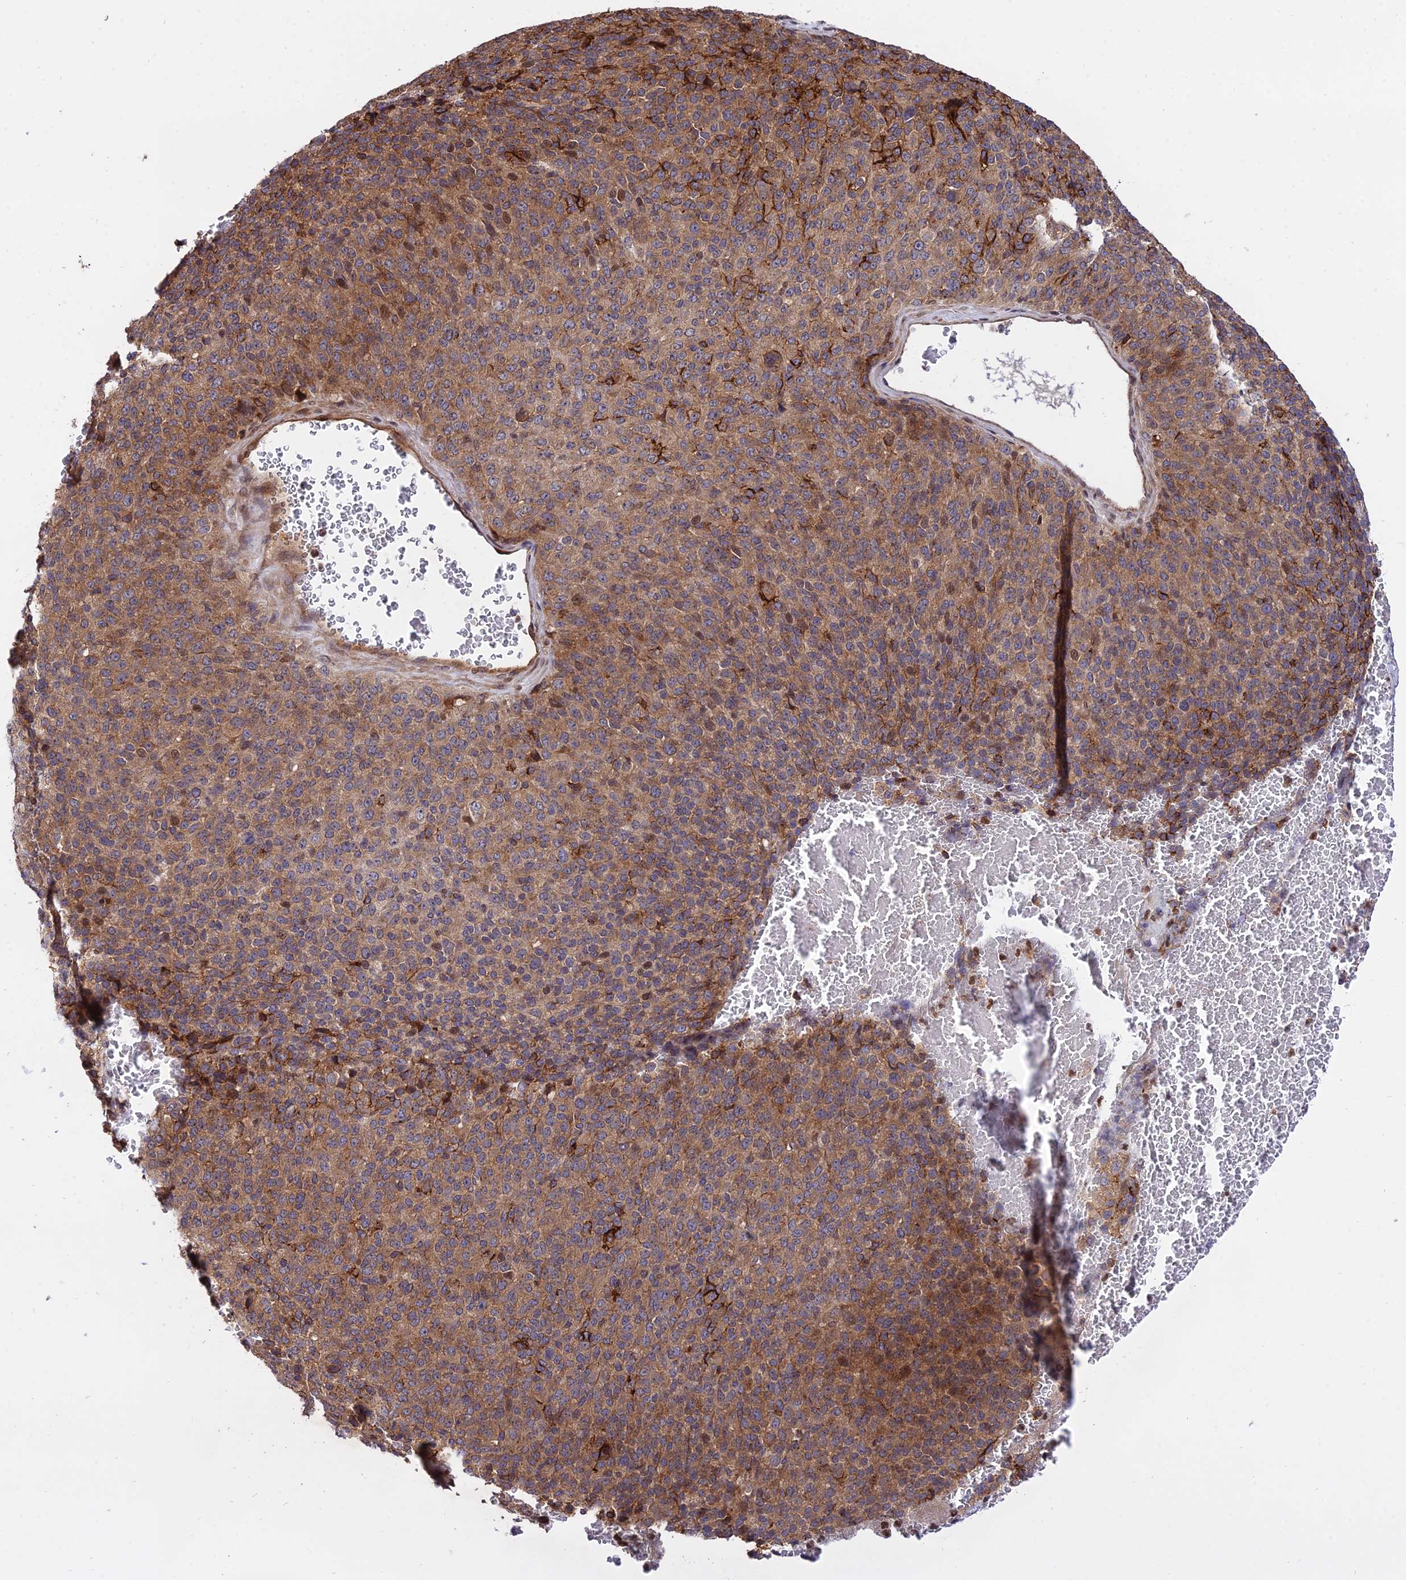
{"staining": {"intensity": "moderate", "quantity": ">75%", "location": "cytoplasmic/membranous"}, "tissue": "melanoma", "cell_type": "Tumor cells", "image_type": "cancer", "snomed": [{"axis": "morphology", "description": "Malignant melanoma, Metastatic site"}, {"axis": "topography", "description": "Brain"}], "caption": "Protein analysis of malignant melanoma (metastatic site) tissue displays moderate cytoplasmic/membranous positivity in about >75% of tumor cells. (DAB IHC with brightfield microscopy, high magnification).", "gene": "SMG6", "patient": {"sex": "female", "age": 56}}